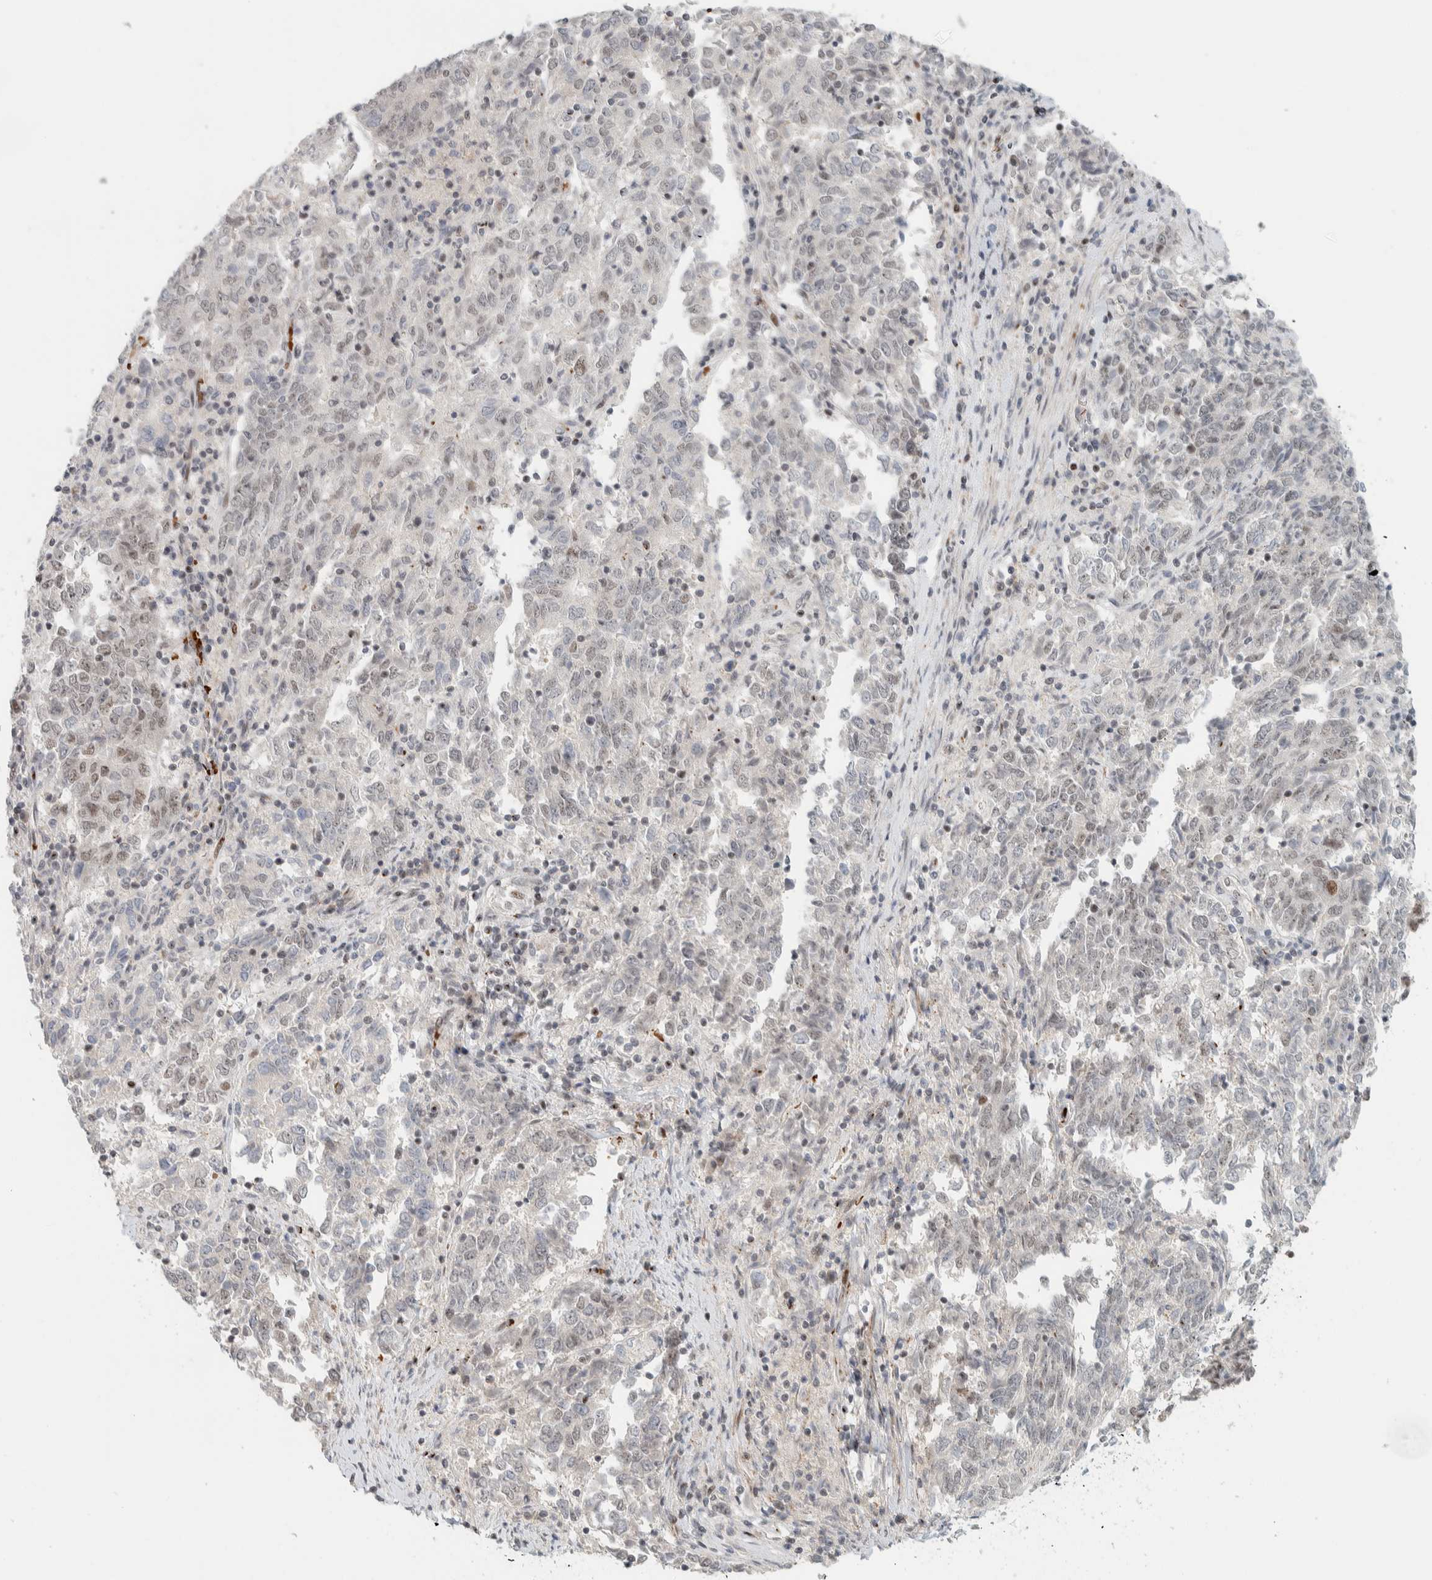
{"staining": {"intensity": "weak", "quantity": "<25%", "location": "nuclear"}, "tissue": "endometrial cancer", "cell_type": "Tumor cells", "image_type": "cancer", "snomed": [{"axis": "morphology", "description": "Adenocarcinoma, NOS"}, {"axis": "topography", "description": "Endometrium"}], "caption": "This is a photomicrograph of IHC staining of adenocarcinoma (endometrial), which shows no expression in tumor cells. (DAB immunohistochemistry, high magnification).", "gene": "ZBTB2", "patient": {"sex": "female", "age": 80}}